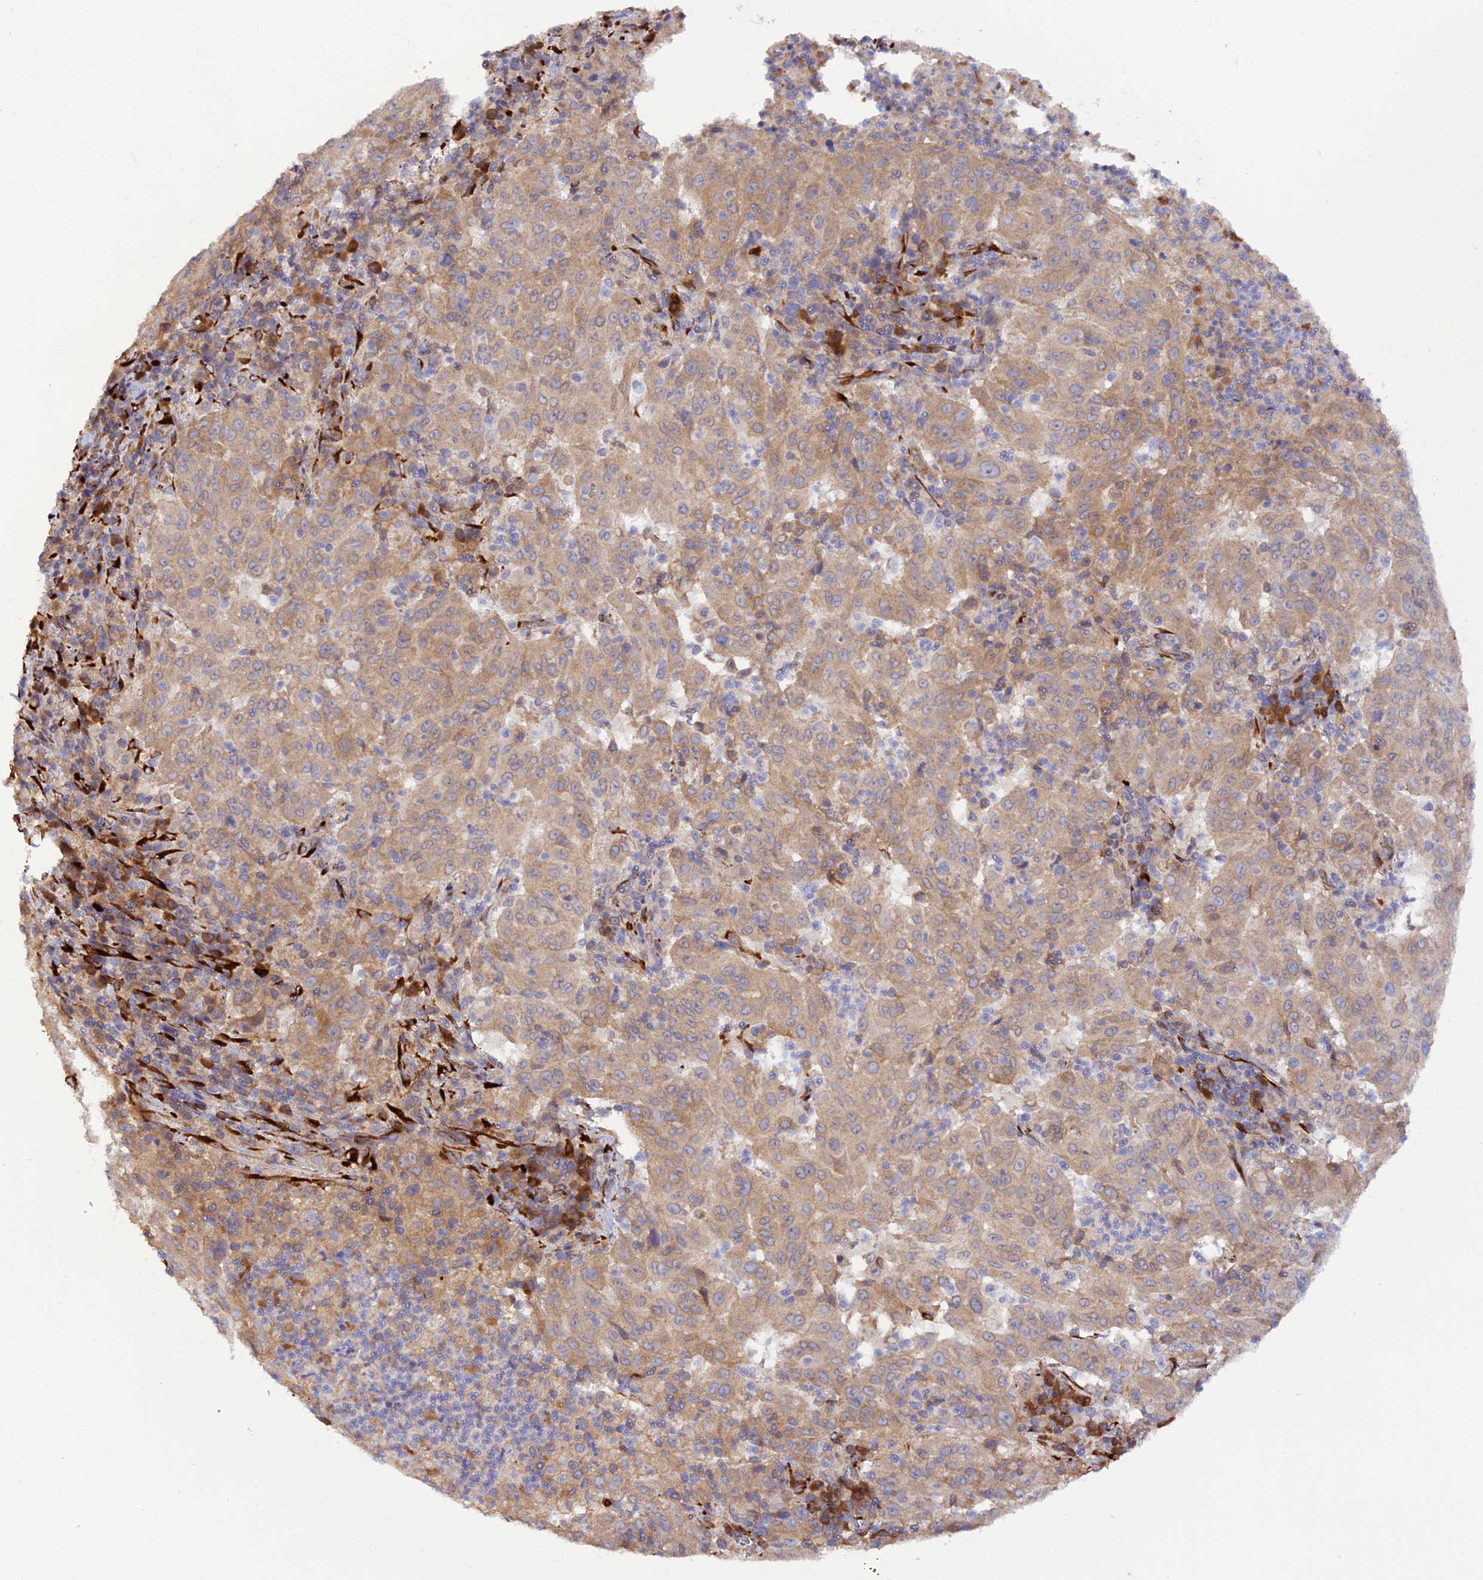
{"staining": {"intensity": "moderate", "quantity": "25%-75%", "location": "cytoplasmic/membranous"}, "tissue": "pancreatic cancer", "cell_type": "Tumor cells", "image_type": "cancer", "snomed": [{"axis": "morphology", "description": "Adenocarcinoma, NOS"}, {"axis": "topography", "description": "Pancreas"}], "caption": "This histopathology image reveals immunohistochemistry (IHC) staining of pancreatic cancer (adenocarcinoma), with medium moderate cytoplasmic/membranous positivity in approximately 25%-75% of tumor cells.", "gene": "P3H3", "patient": {"sex": "male", "age": 63}}